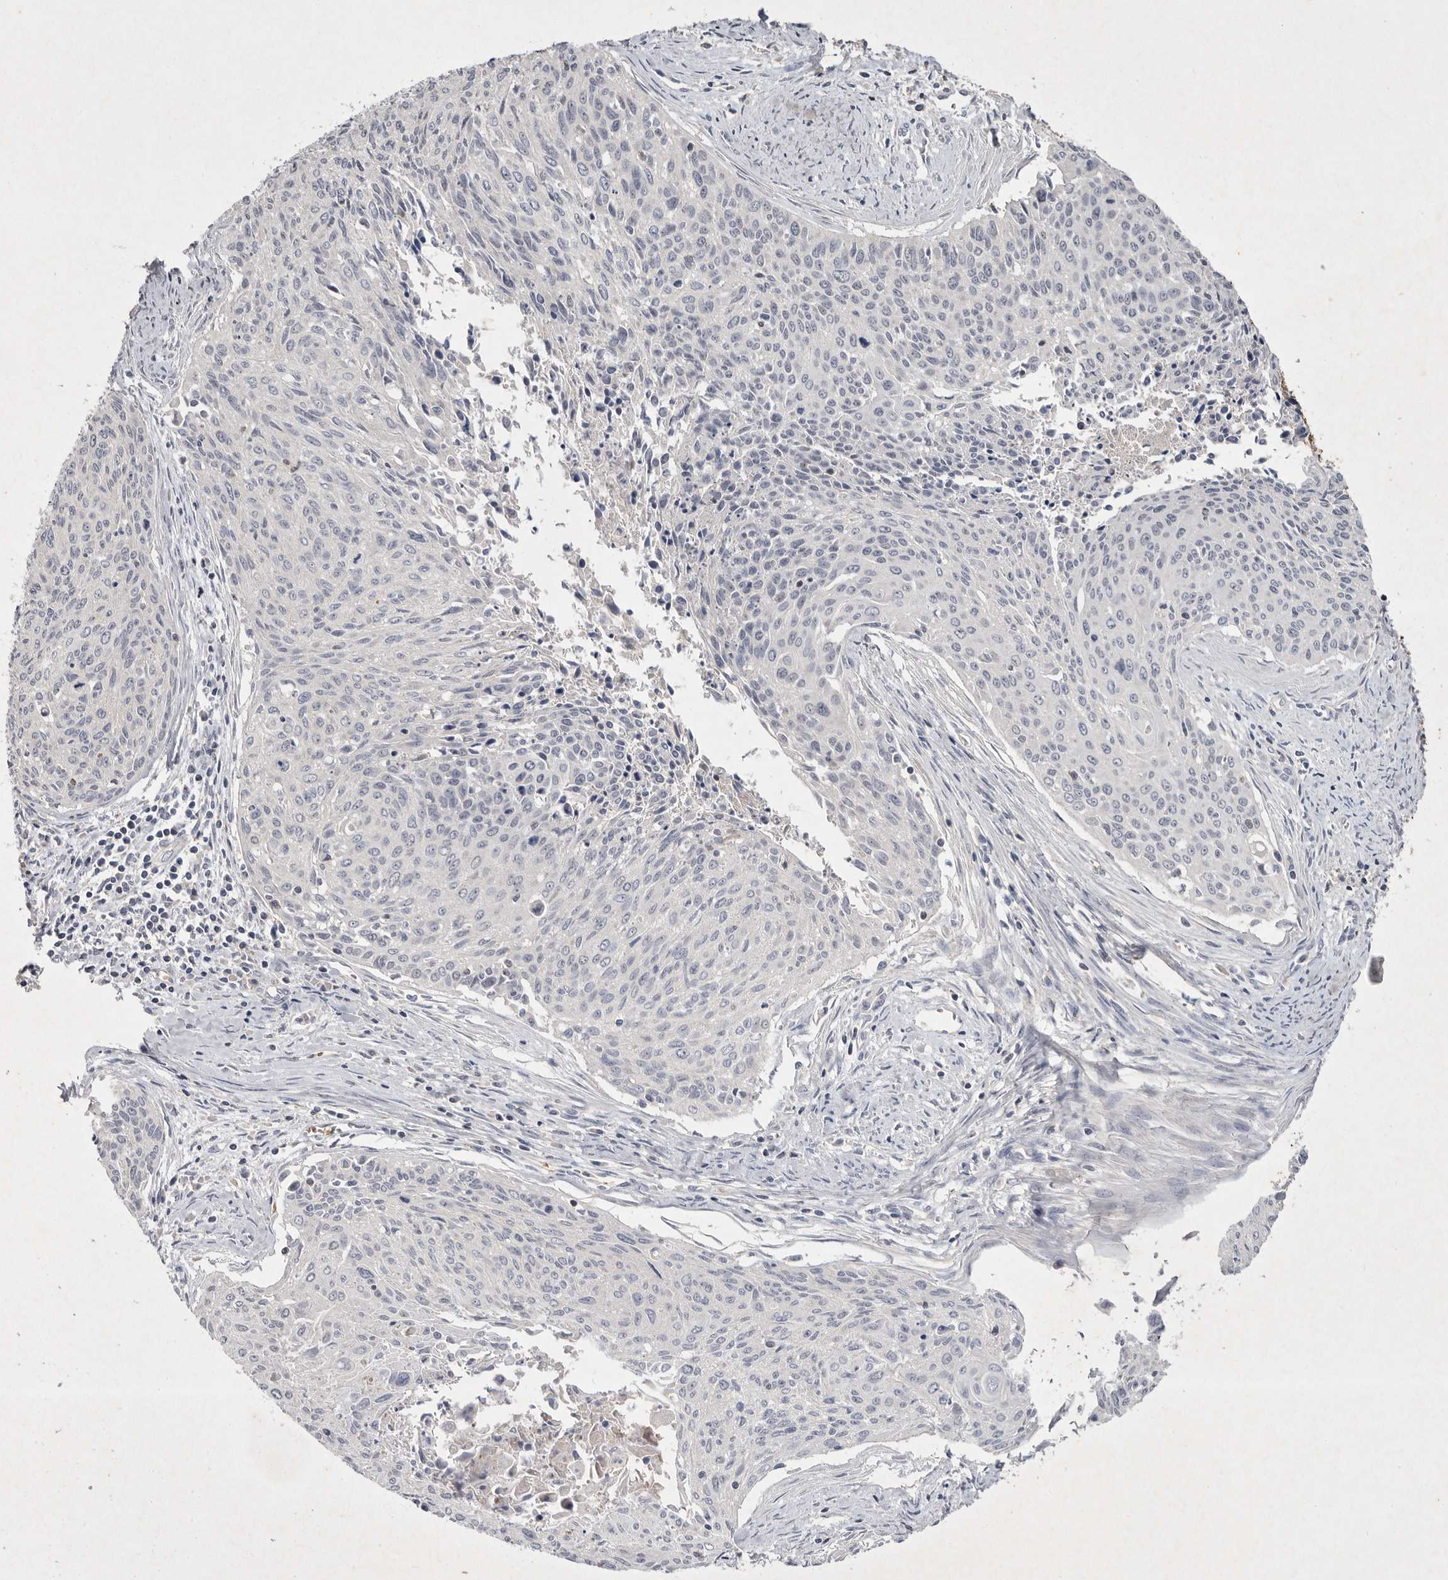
{"staining": {"intensity": "negative", "quantity": "none", "location": "none"}, "tissue": "cervical cancer", "cell_type": "Tumor cells", "image_type": "cancer", "snomed": [{"axis": "morphology", "description": "Squamous cell carcinoma, NOS"}, {"axis": "topography", "description": "Cervix"}], "caption": "High power microscopy photomicrograph of an immunohistochemistry (IHC) image of cervical cancer, revealing no significant positivity in tumor cells. The staining is performed using DAB (3,3'-diaminobenzidine) brown chromogen with nuclei counter-stained in using hematoxylin.", "gene": "TNFSF14", "patient": {"sex": "female", "age": 55}}